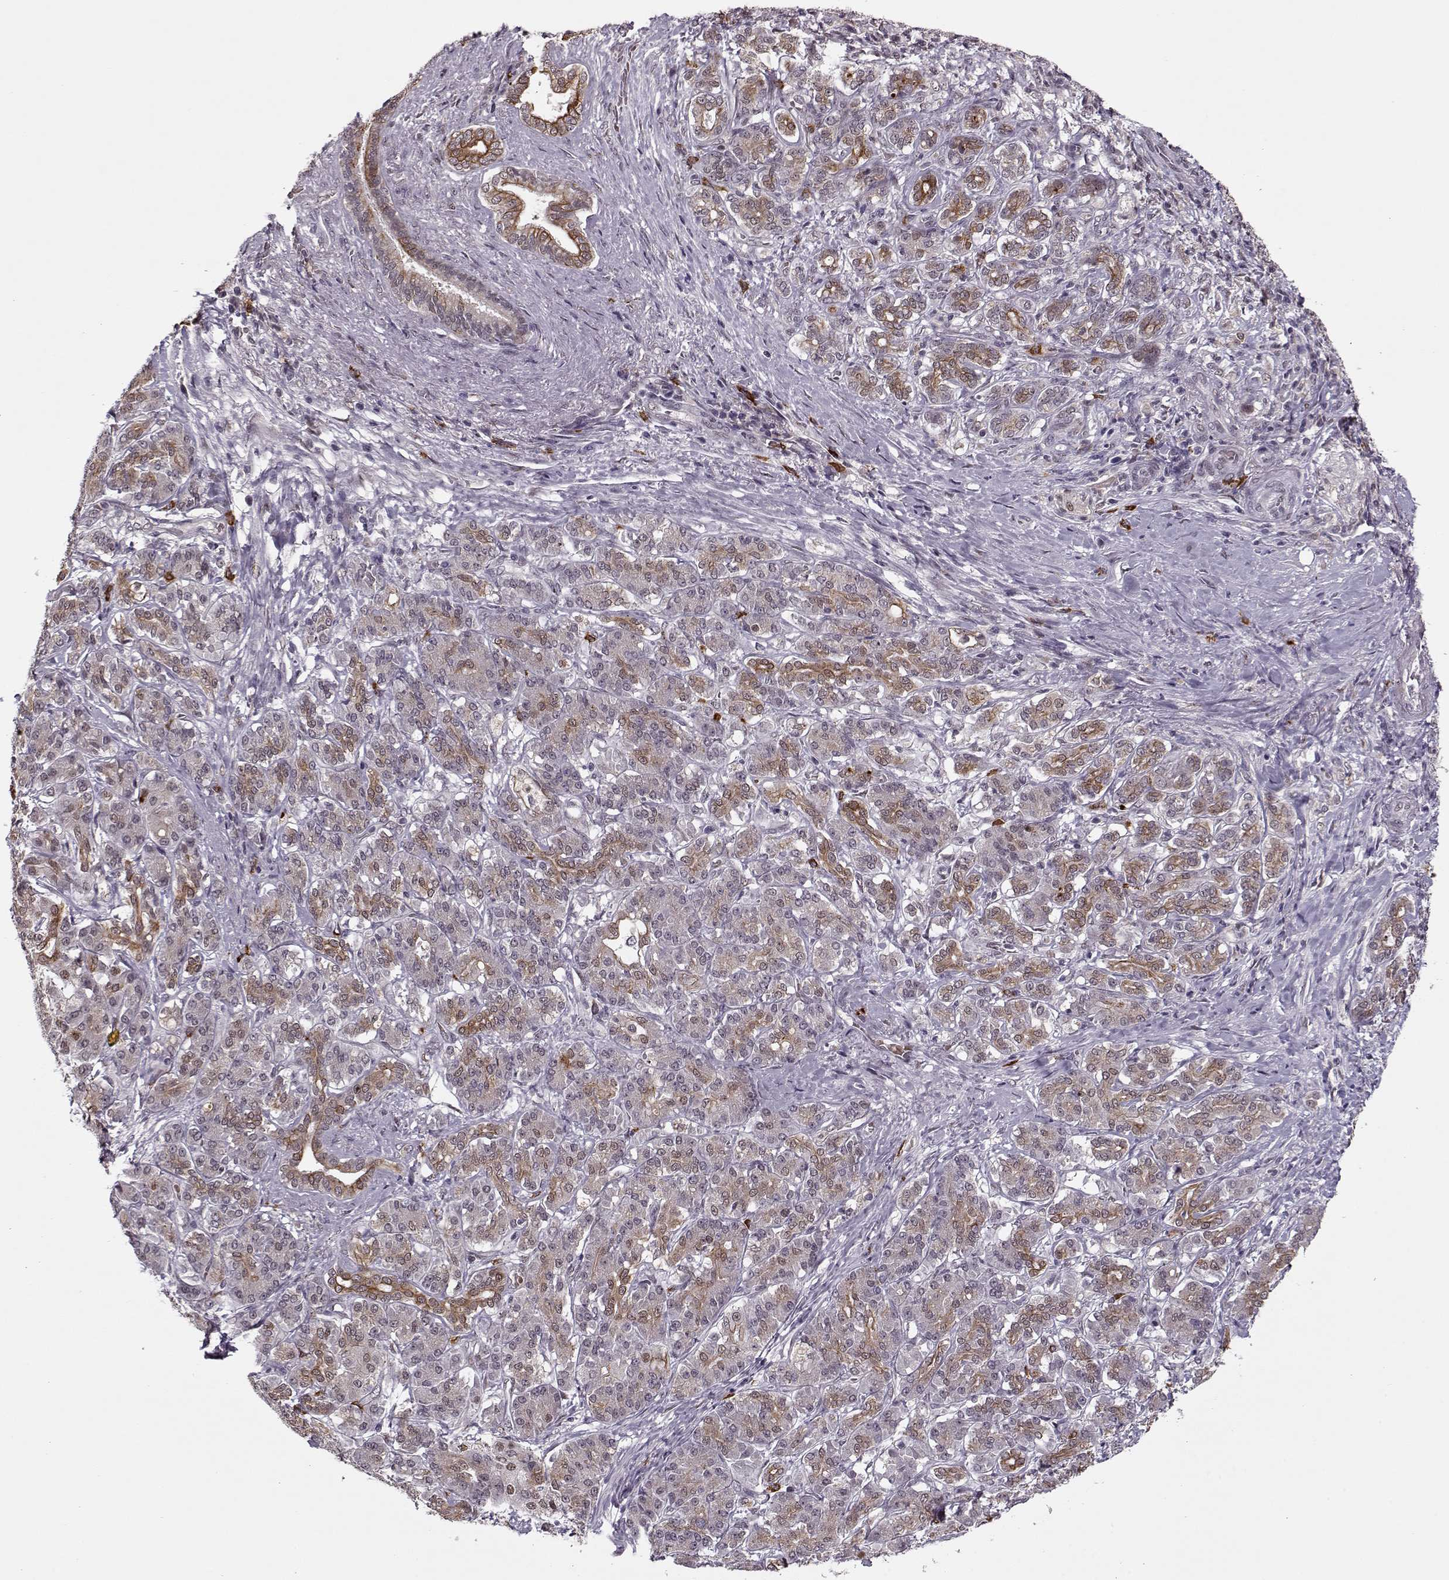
{"staining": {"intensity": "strong", "quantity": "25%-75%", "location": "cytoplasmic/membranous"}, "tissue": "pancreatic cancer", "cell_type": "Tumor cells", "image_type": "cancer", "snomed": [{"axis": "morphology", "description": "Normal tissue, NOS"}, {"axis": "morphology", "description": "Inflammation, NOS"}, {"axis": "morphology", "description": "Adenocarcinoma, NOS"}, {"axis": "topography", "description": "Pancreas"}], "caption": "A brown stain highlights strong cytoplasmic/membranous staining of a protein in pancreatic adenocarcinoma tumor cells.", "gene": "DENND4B", "patient": {"sex": "male", "age": 57}}